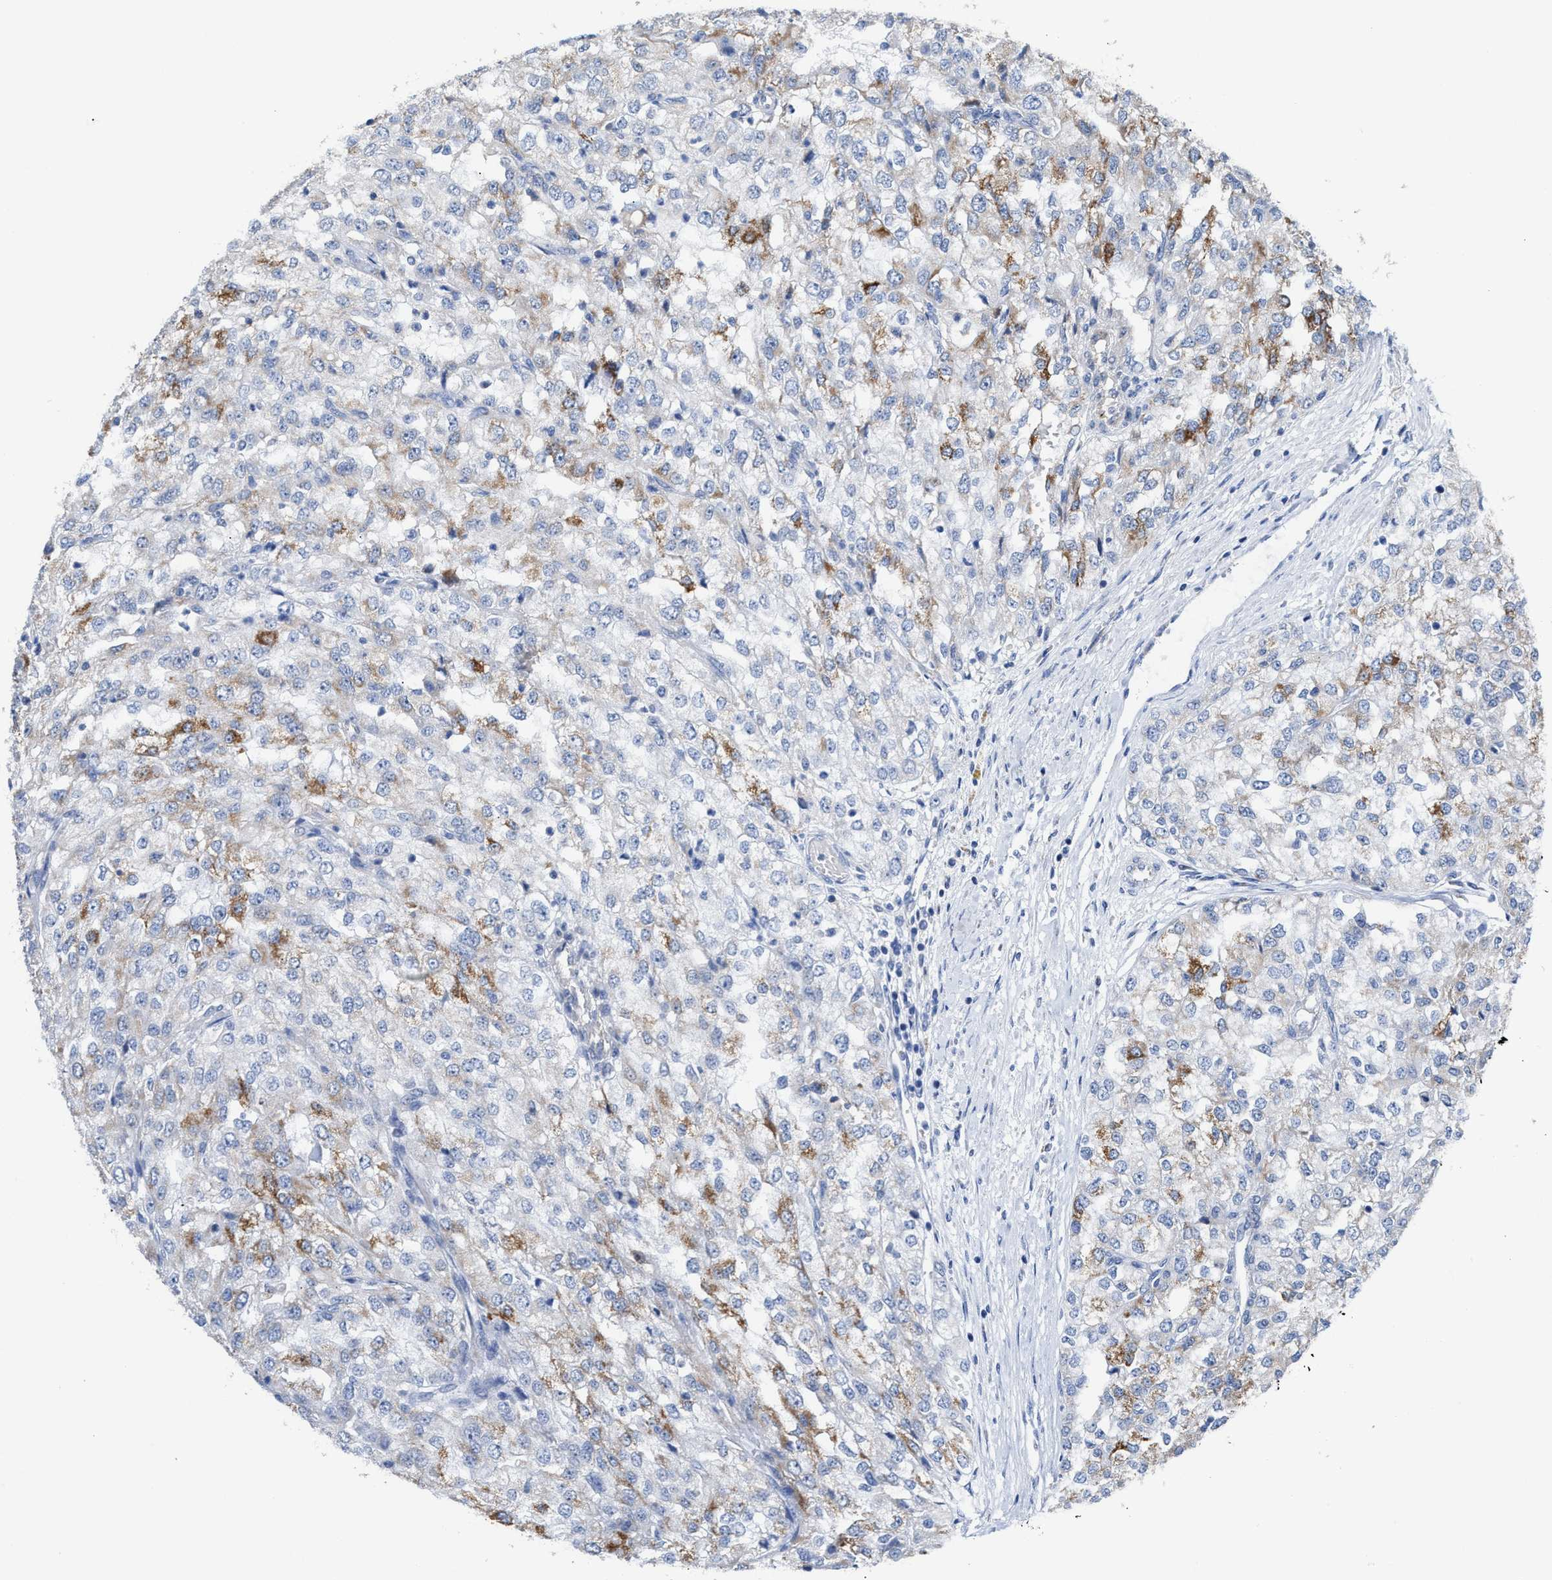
{"staining": {"intensity": "moderate", "quantity": "<25%", "location": "cytoplasmic/membranous"}, "tissue": "renal cancer", "cell_type": "Tumor cells", "image_type": "cancer", "snomed": [{"axis": "morphology", "description": "Adenocarcinoma, NOS"}, {"axis": "topography", "description": "Kidney"}], "caption": "Tumor cells reveal low levels of moderate cytoplasmic/membranous staining in about <25% of cells in human renal cancer.", "gene": "JAG1", "patient": {"sex": "female", "age": 54}}